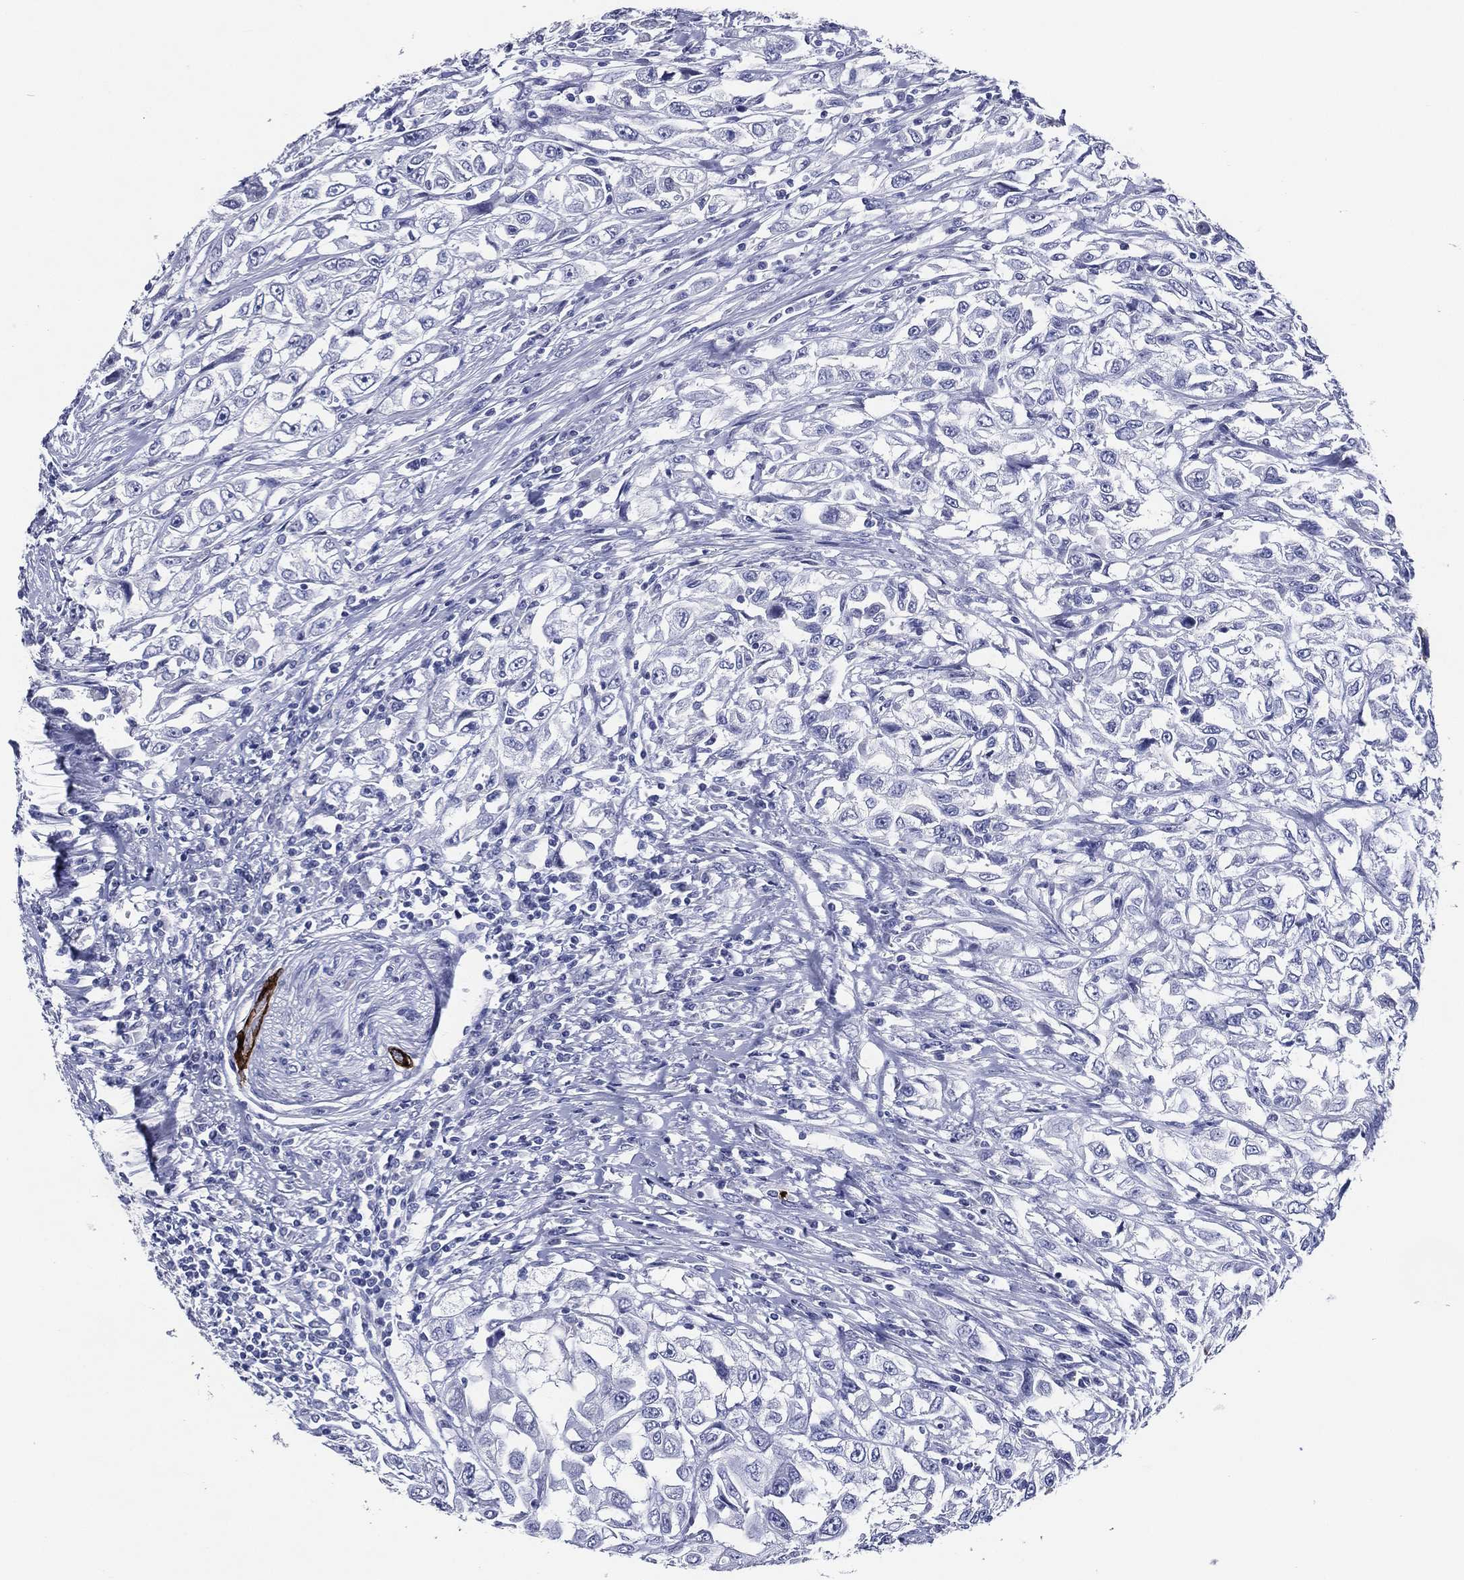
{"staining": {"intensity": "negative", "quantity": "none", "location": "none"}, "tissue": "urothelial cancer", "cell_type": "Tumor cells", "image_type": "cancer", "snomed": [{"axis": "morphology", "description": "Urothelial carcinoma, High grade"}, {"axis": "topography", "description": "Urinary bladder"}], "caption": "Tumor cells are negative for protein expression in human high-grade urothelial carcinoma.", "gene": "ACE2", "patient": {"sex": "female", "age": 56}}